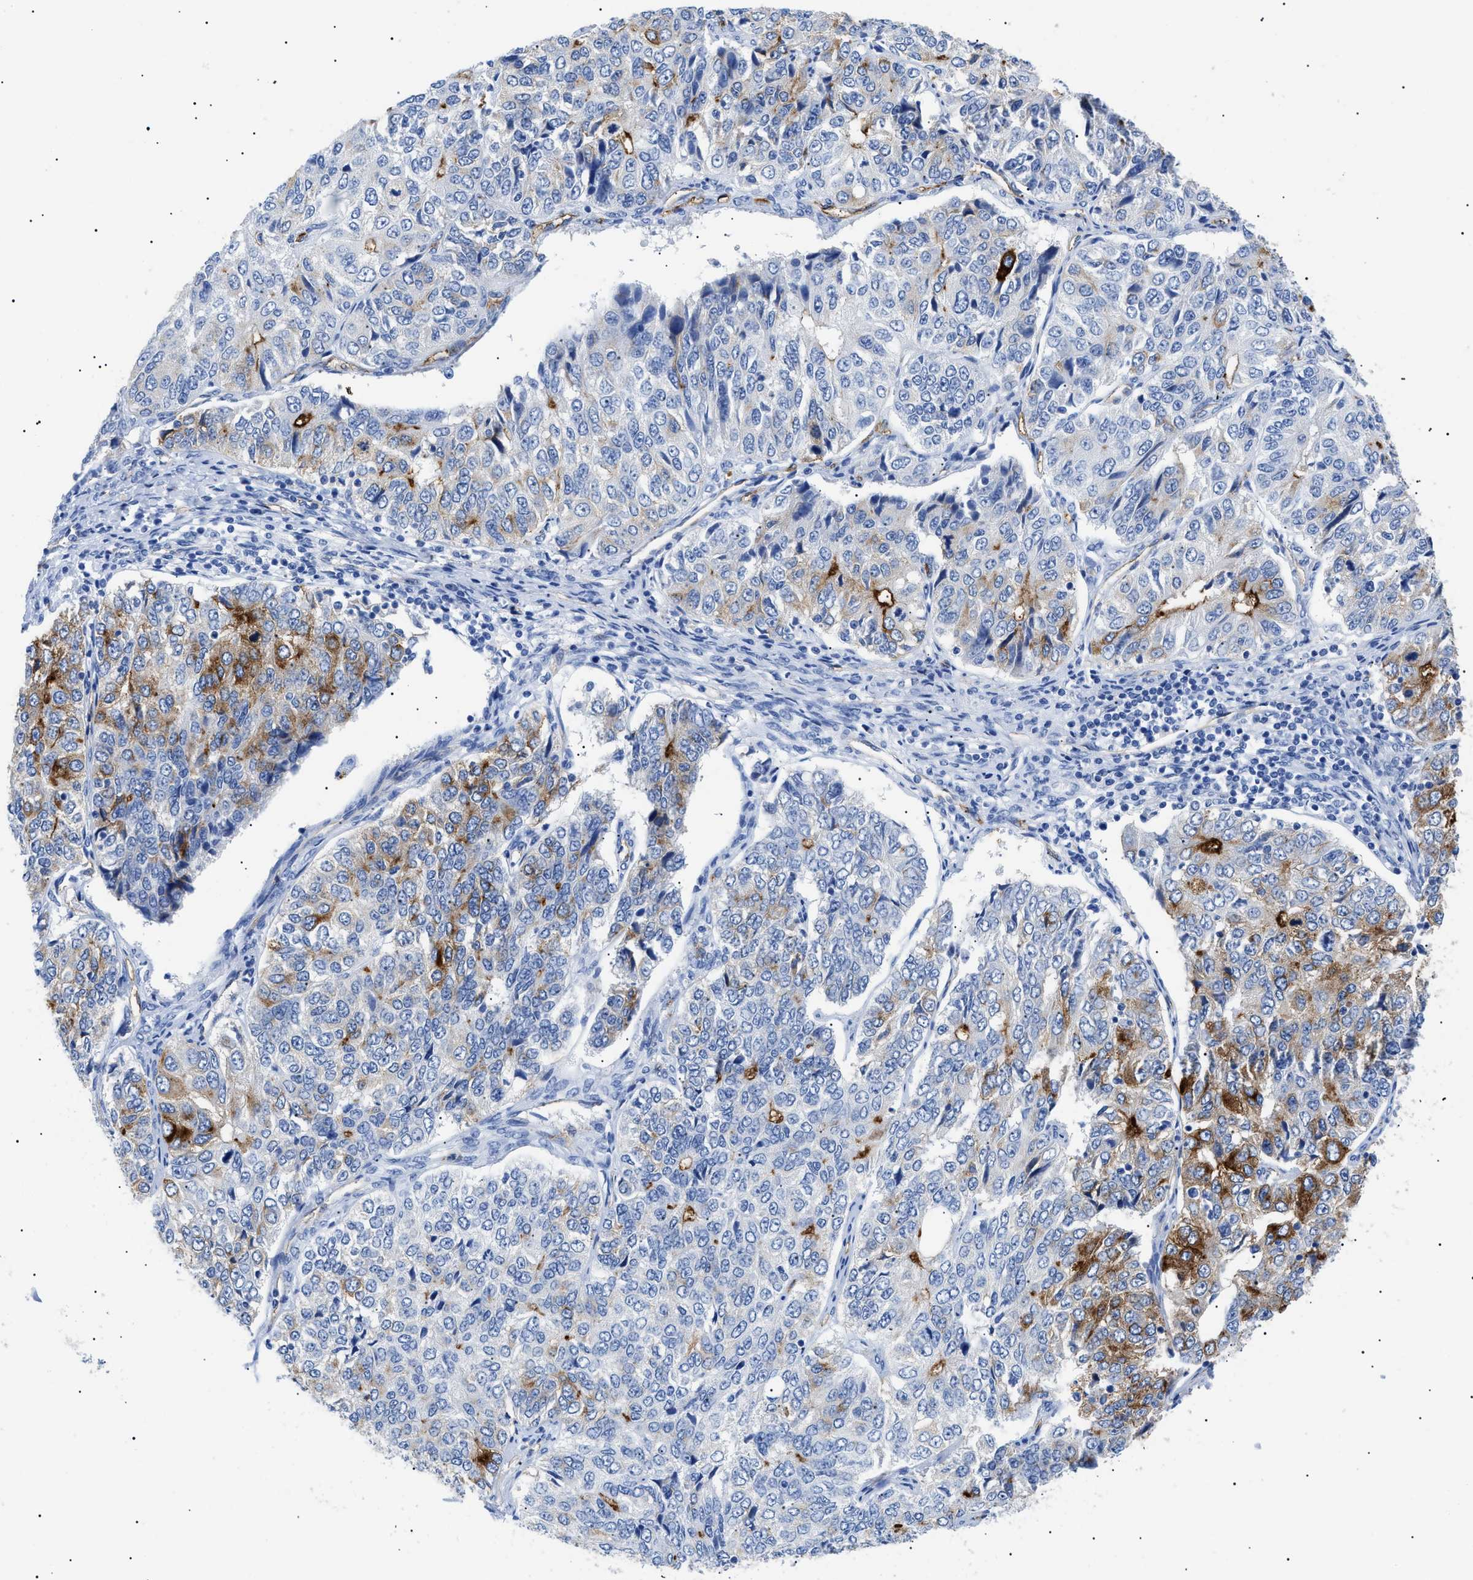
{"staining": {"intensity": "strong", "quantity": "<25%", "location": "cytoplasmic/membranous"}, "tissue": "ovarian cancer", "cell_type": "Tumor cells", "image_type": "cancer", "snomed": [{"axis": "morphology", "description": "Carcinoma, endometroid"}, {"axis": "topography", "description": "Ovary"}], "caption": "Ovarian cancer stained for a protein (brown) displays strong cytoplasmic/membranous positive expression in about <25% of tumor cells.", "gene": "PODXL", "patient": {"sex": "female", "age": 51}}